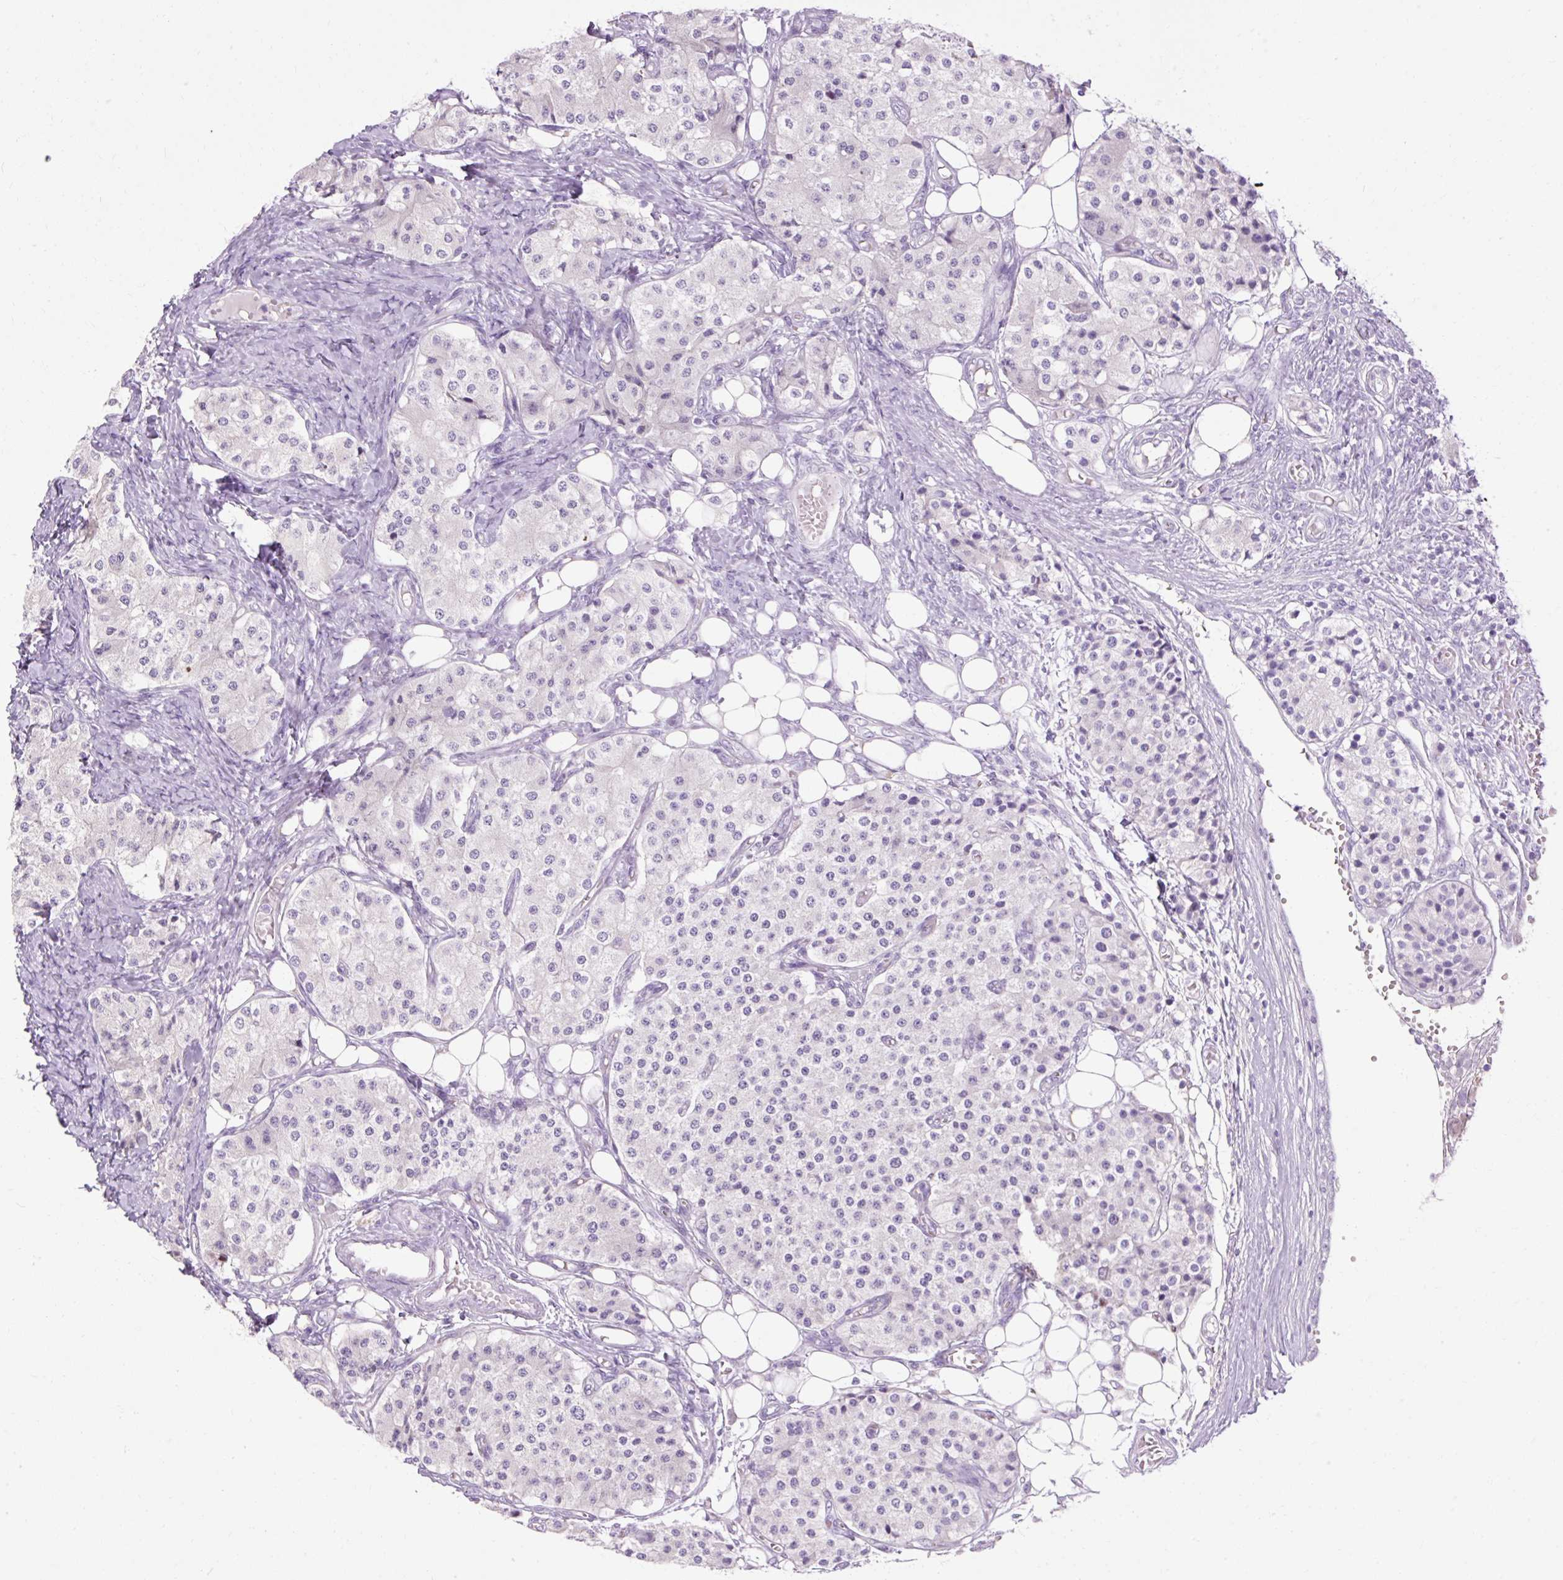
{"staining": {"intensity": "negative", "quantity": "none", "location": "none"}, "tissue": "carcinoid", "cell_type": "Tumor cells", "image_type": "cancer", "snomed": [{"axis": "morphology", "description": "Carcinoid, malignant, NOS"}, {"axis": "topography", "description": "Colon"}], "caption": "A histopathology image of human carcinoid (malignant) is negative for staining in tumor cells. (DAB (3,3'-diaminobenzidine) IHC with hematoxylin counter stain).", "gene": "HSD11B1", "patient": {"sex": "female", "age": 52}}